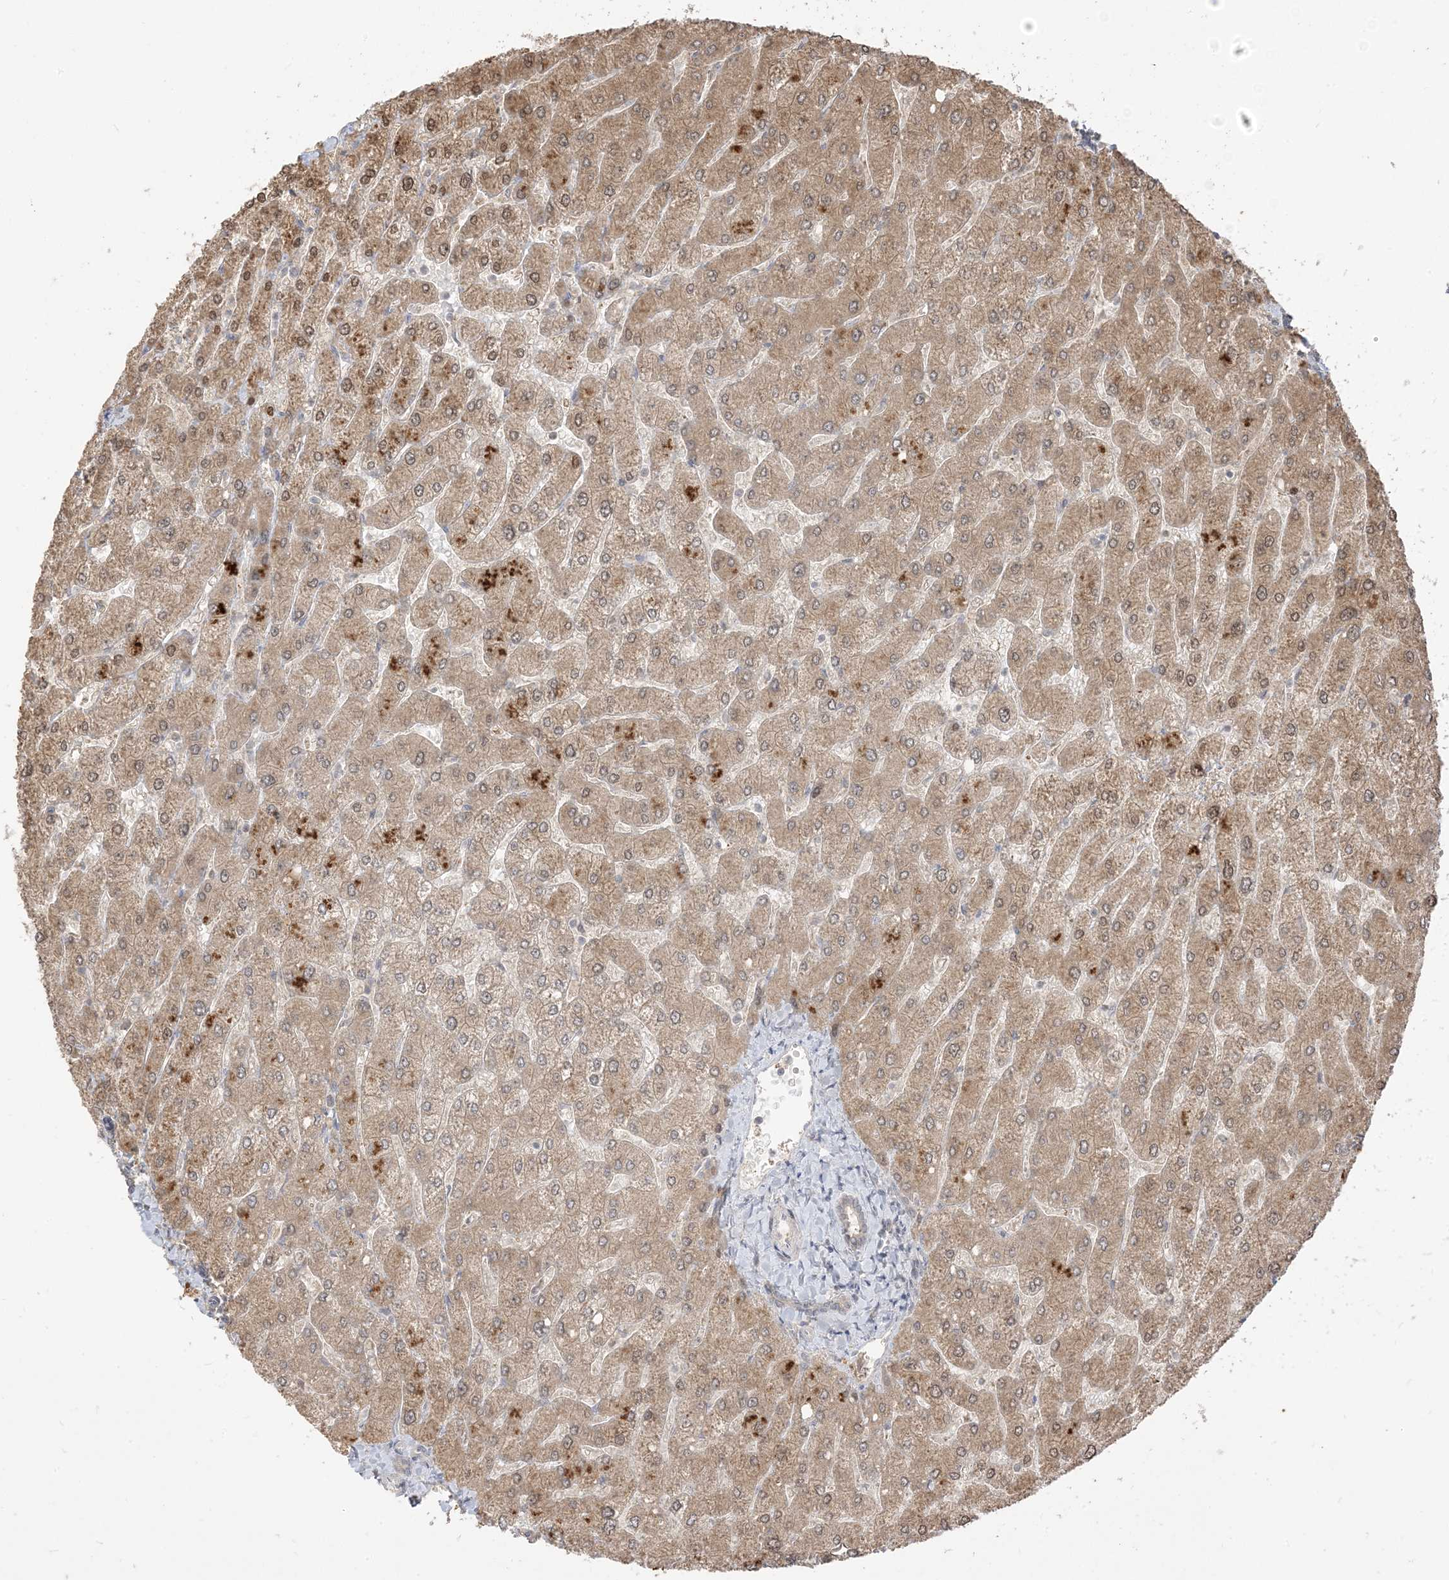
{"staining": {"intensity": "negative", "quantity": "none", "location": "none"}, "tissue": "liver", "cell_type": "Cholangiocytes", "image_type": "normal", "snomed": [{"axis": "morphology", "description": "Normal tissue, NOS"}, {"axis": "topography", "description": "Liver"}], "caption": "IHC of benign human liver demonstrates no staining in cholangiocytes.", "gene": "TBCC", "patient": {"sex": "male", "age": 55}}